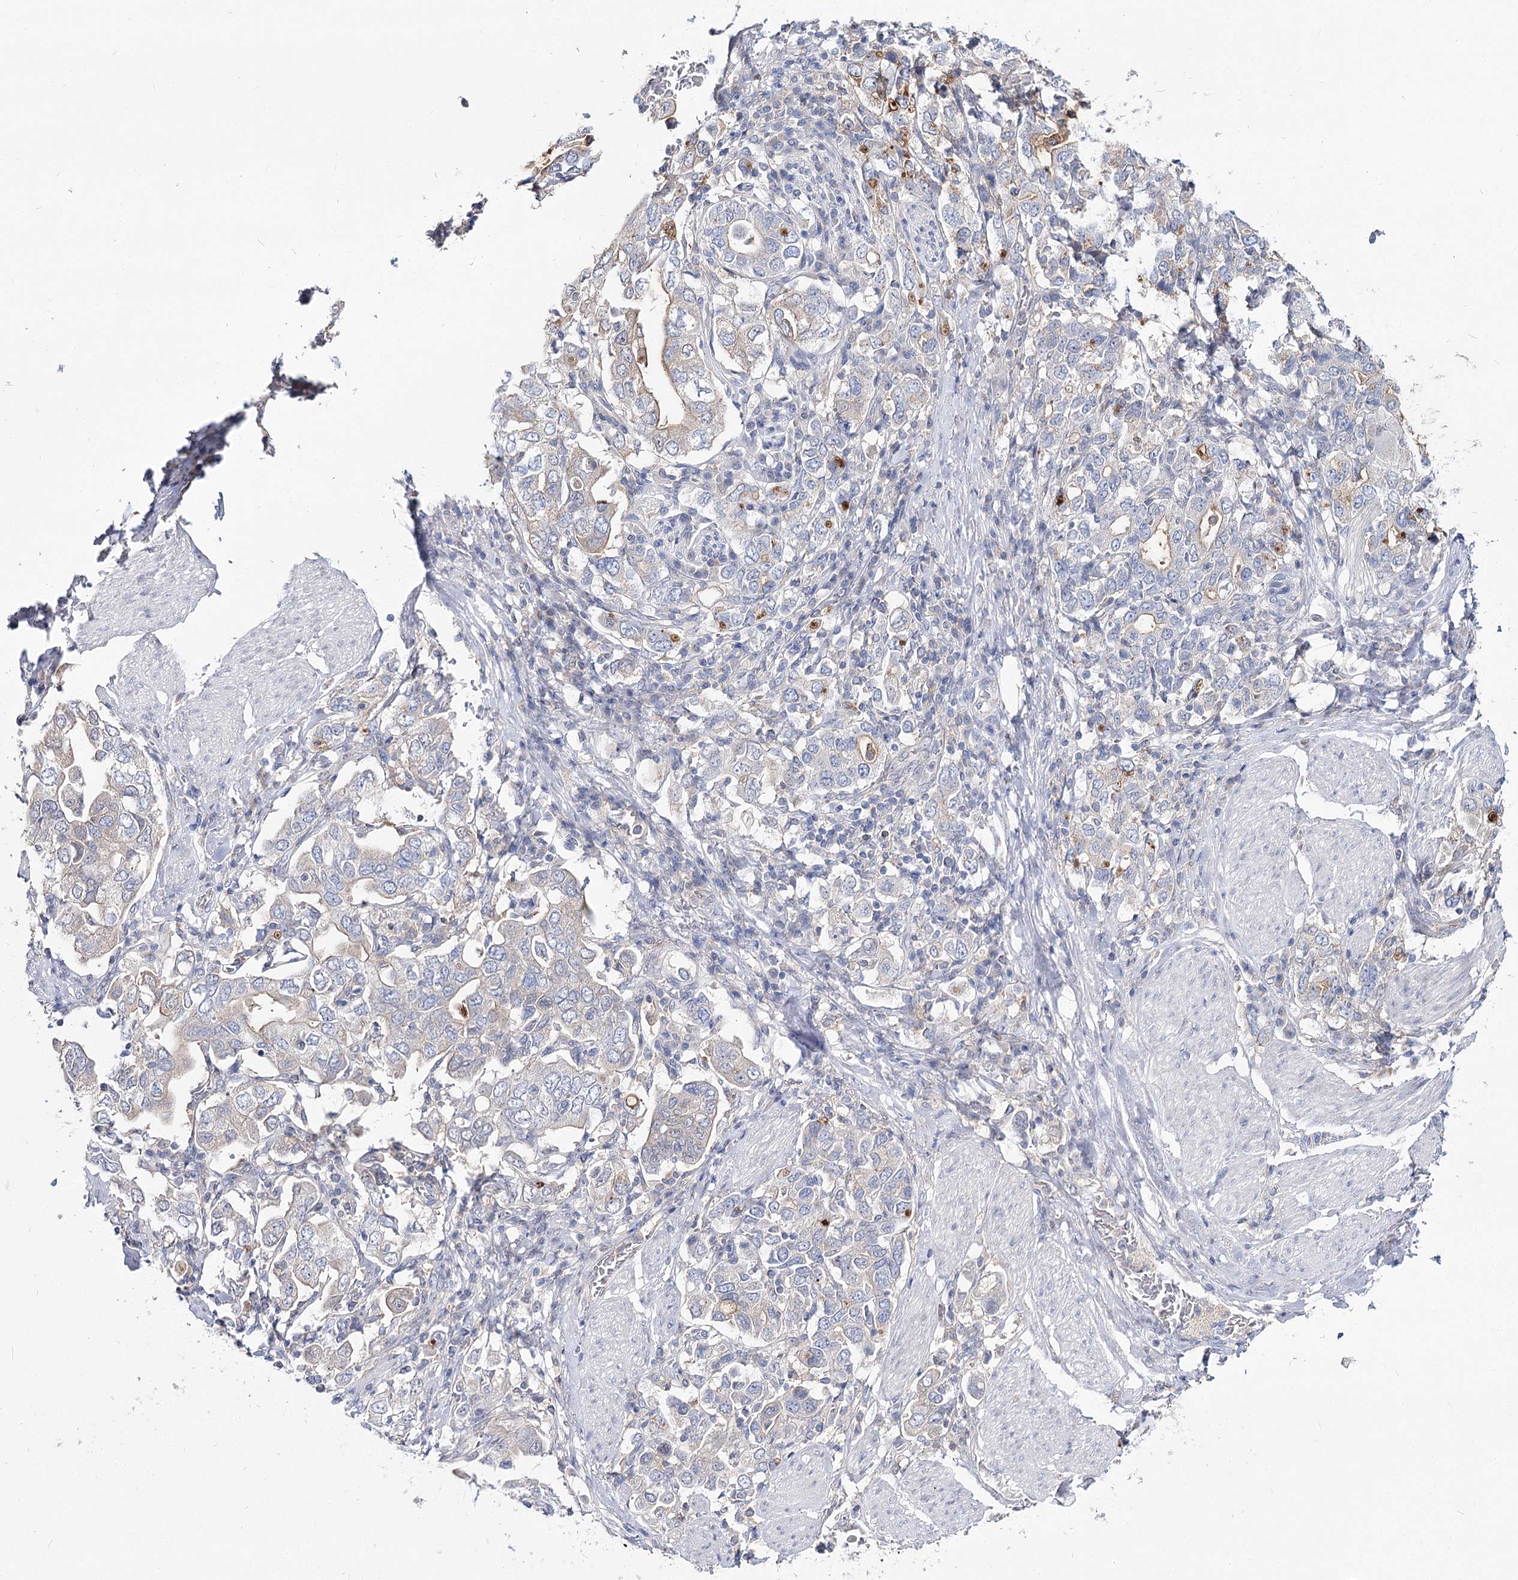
{"staining": {"intensity": "negative", "quantity": "none", "location": "none"}, "tissue": "stomach cancer", "cell_type": "Tumor cells", "image_type": "cancer", "snomed": [{"axis": "morphology", "description": "Adenocarcinoma, NOS"}, {"axis": "topography", "description": "Stomach, upper"}], "caption": "High magnification brightfield microscopy of stomach cancer stained with DAB (brown) and counterstained with hematoxylin (blue): tumor cells show no significant positivity.", "gene": "UGP2", "patient": {"sex": "male", "age": 62}}